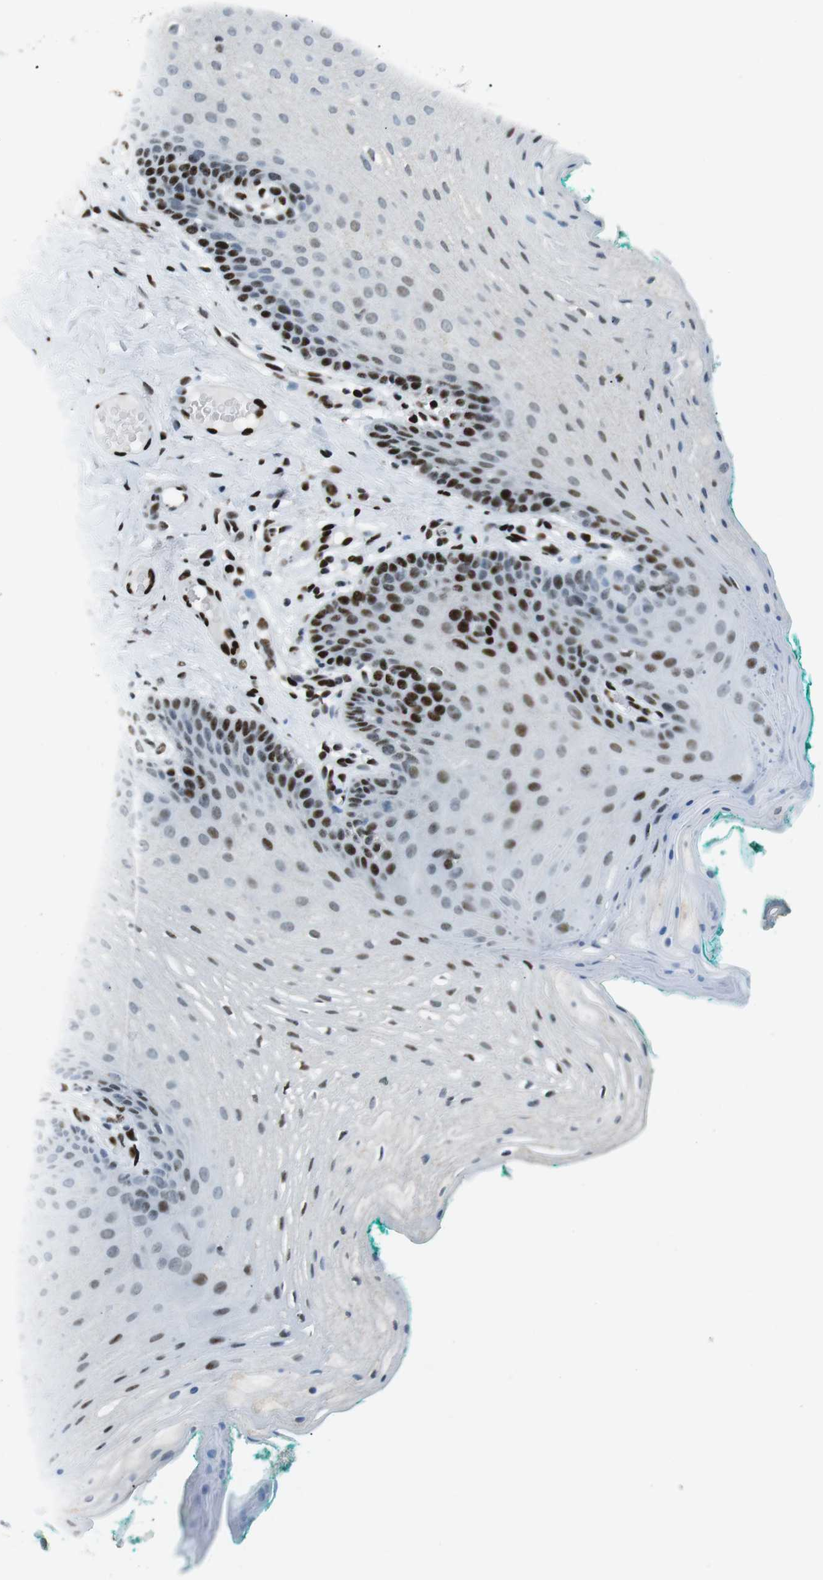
{"staining": {"intensity": "strong", "quantity": "25%-75%", "location": "nuclear"}, "tissue": "oral mucosa", "cell_type": "Squamous epithelial cells", "image_type": "normal", "snomed": [{"axis": "morphology", "description": "Normal tissue, NOS"}, {"axis": "topography", "description": "Oral tissue"}], "caption": "Normal oral mucosa exhibits strong nuclear positivity in approximately 25%-75% of squamous epithelial cells (DAB IHC, brown staining for protein, blue staining for nuclei)..", "gene": "PML", "patient": {"sex": "male", "age": 58}}